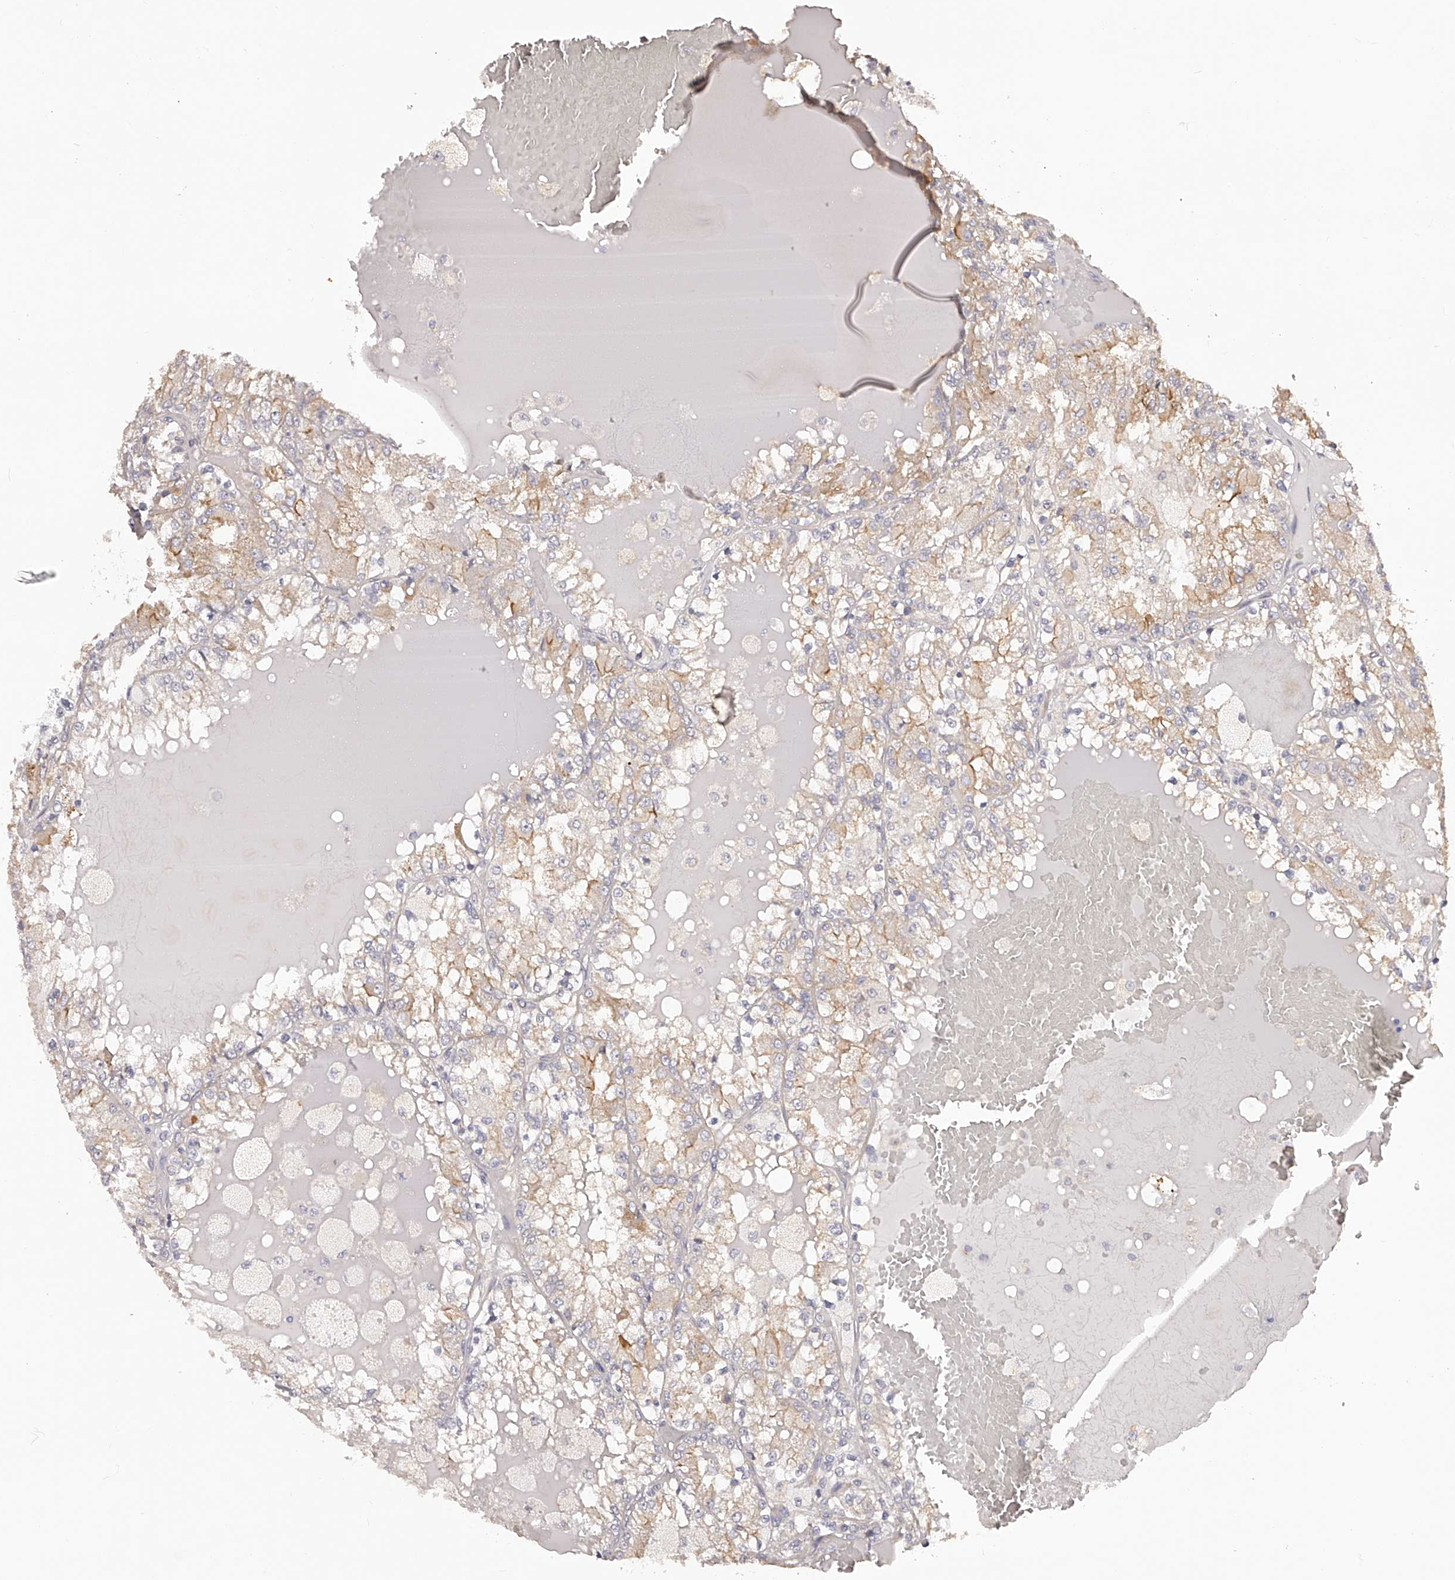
{"staining": {"intensity": "weak", "quantity": "25%-75%", "location": "cytoplasmic/membranous"}, "tissue": "renal cancer", "cell_type": "Tumor cells", "image_type": "cancer", "snomed": [{"axis": "morphology", "description": "Adenocarcinoma, NOS"}, {"axis": "topography", "description": "Kidney"}], "caption": "Immunohistochemistry of human renal cancer demonstrates low levels of weak cytoplasmic/membranous positivity in about 25%-75% of tumor cells.", "gene": "LTV1", "patient": {"sex": "female", "age": 56}}